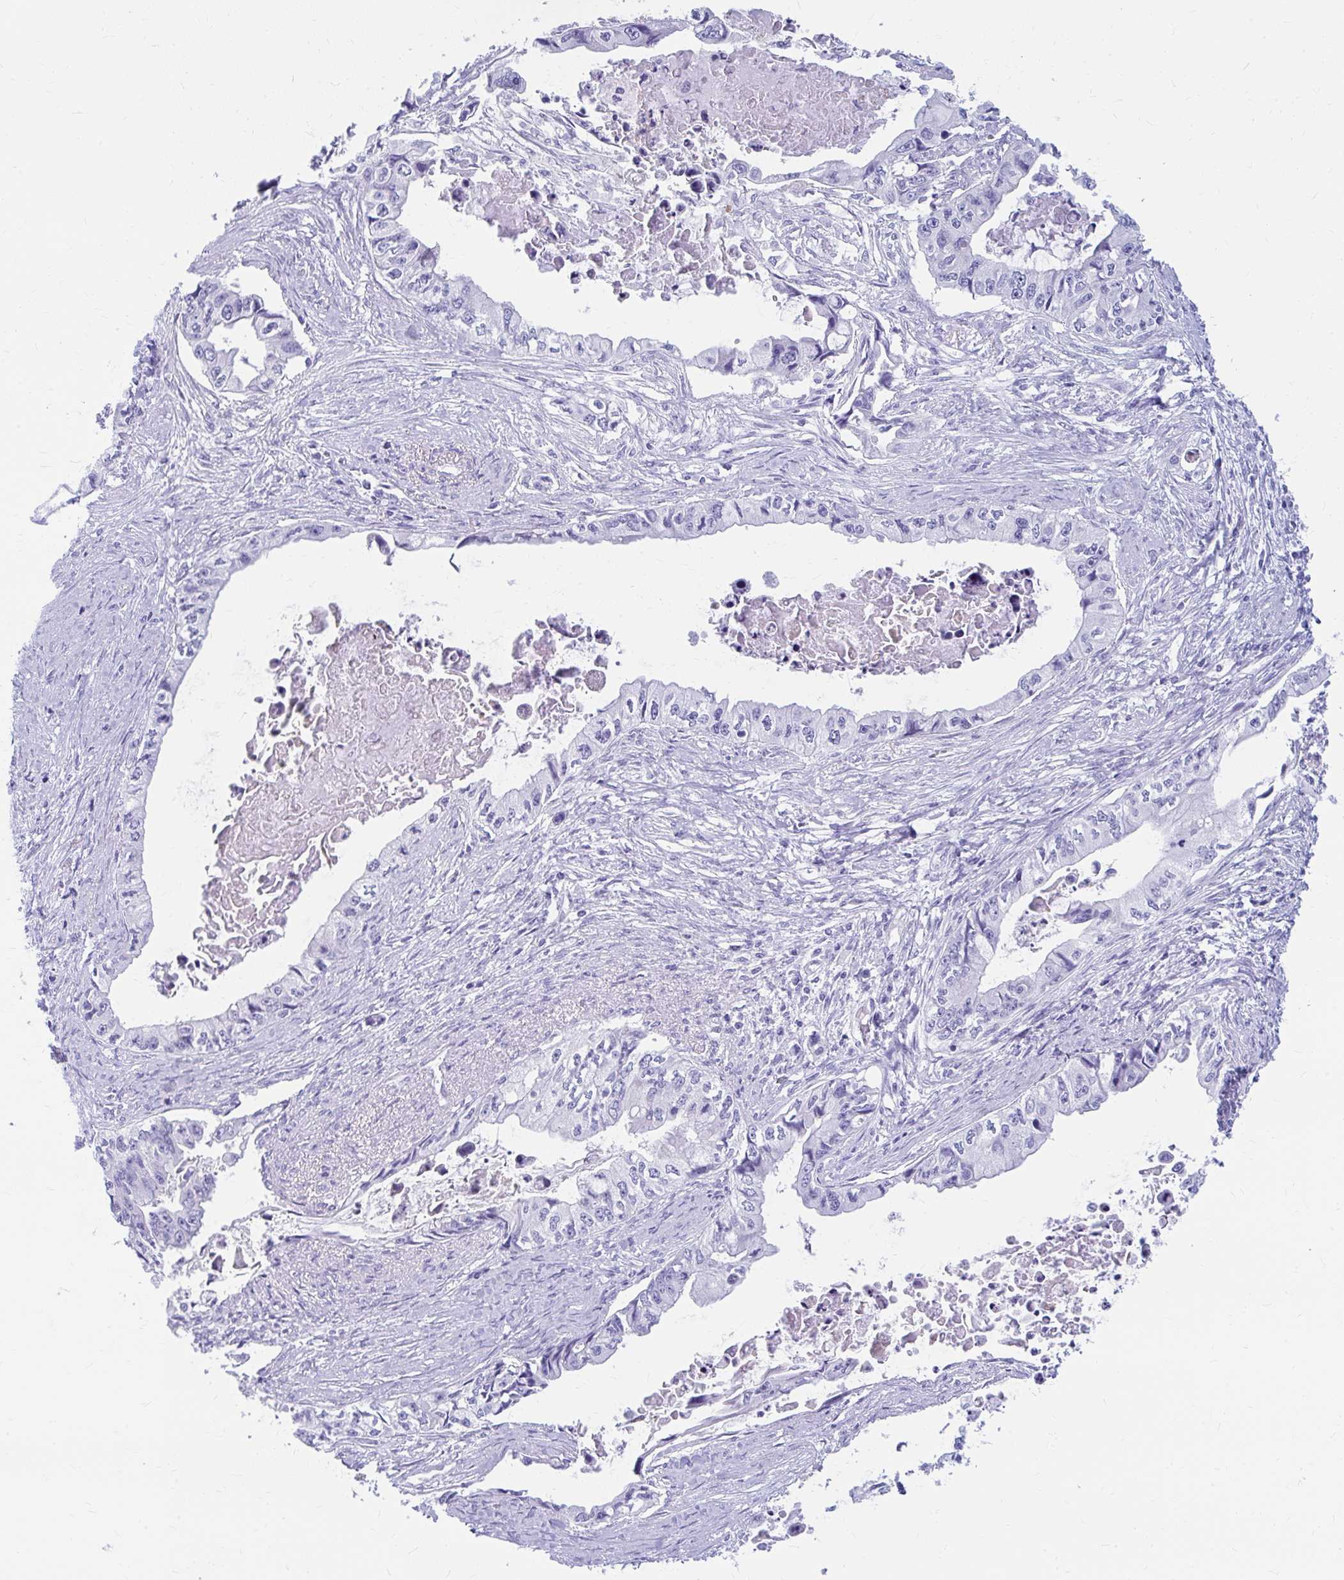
{"staining": {"intensity": "negative", "quantity": "none", "location": "none"}, "tissue": "pancreatic cancer", "cell_type": "Tumor cells", "image_type": "cancer", "snomed": [{"axis": "morphology", "description": "Adenocarcinoma, NOS"}, {"axis": "topography", "description": "Pancreas"}], "caption": "Immunohistochemistry of human pancreatic adenocarcinoma exhibits no positivity in tumor cells.", "gene": "NSG2", "patient": {"sex": "male", "age": 66}}